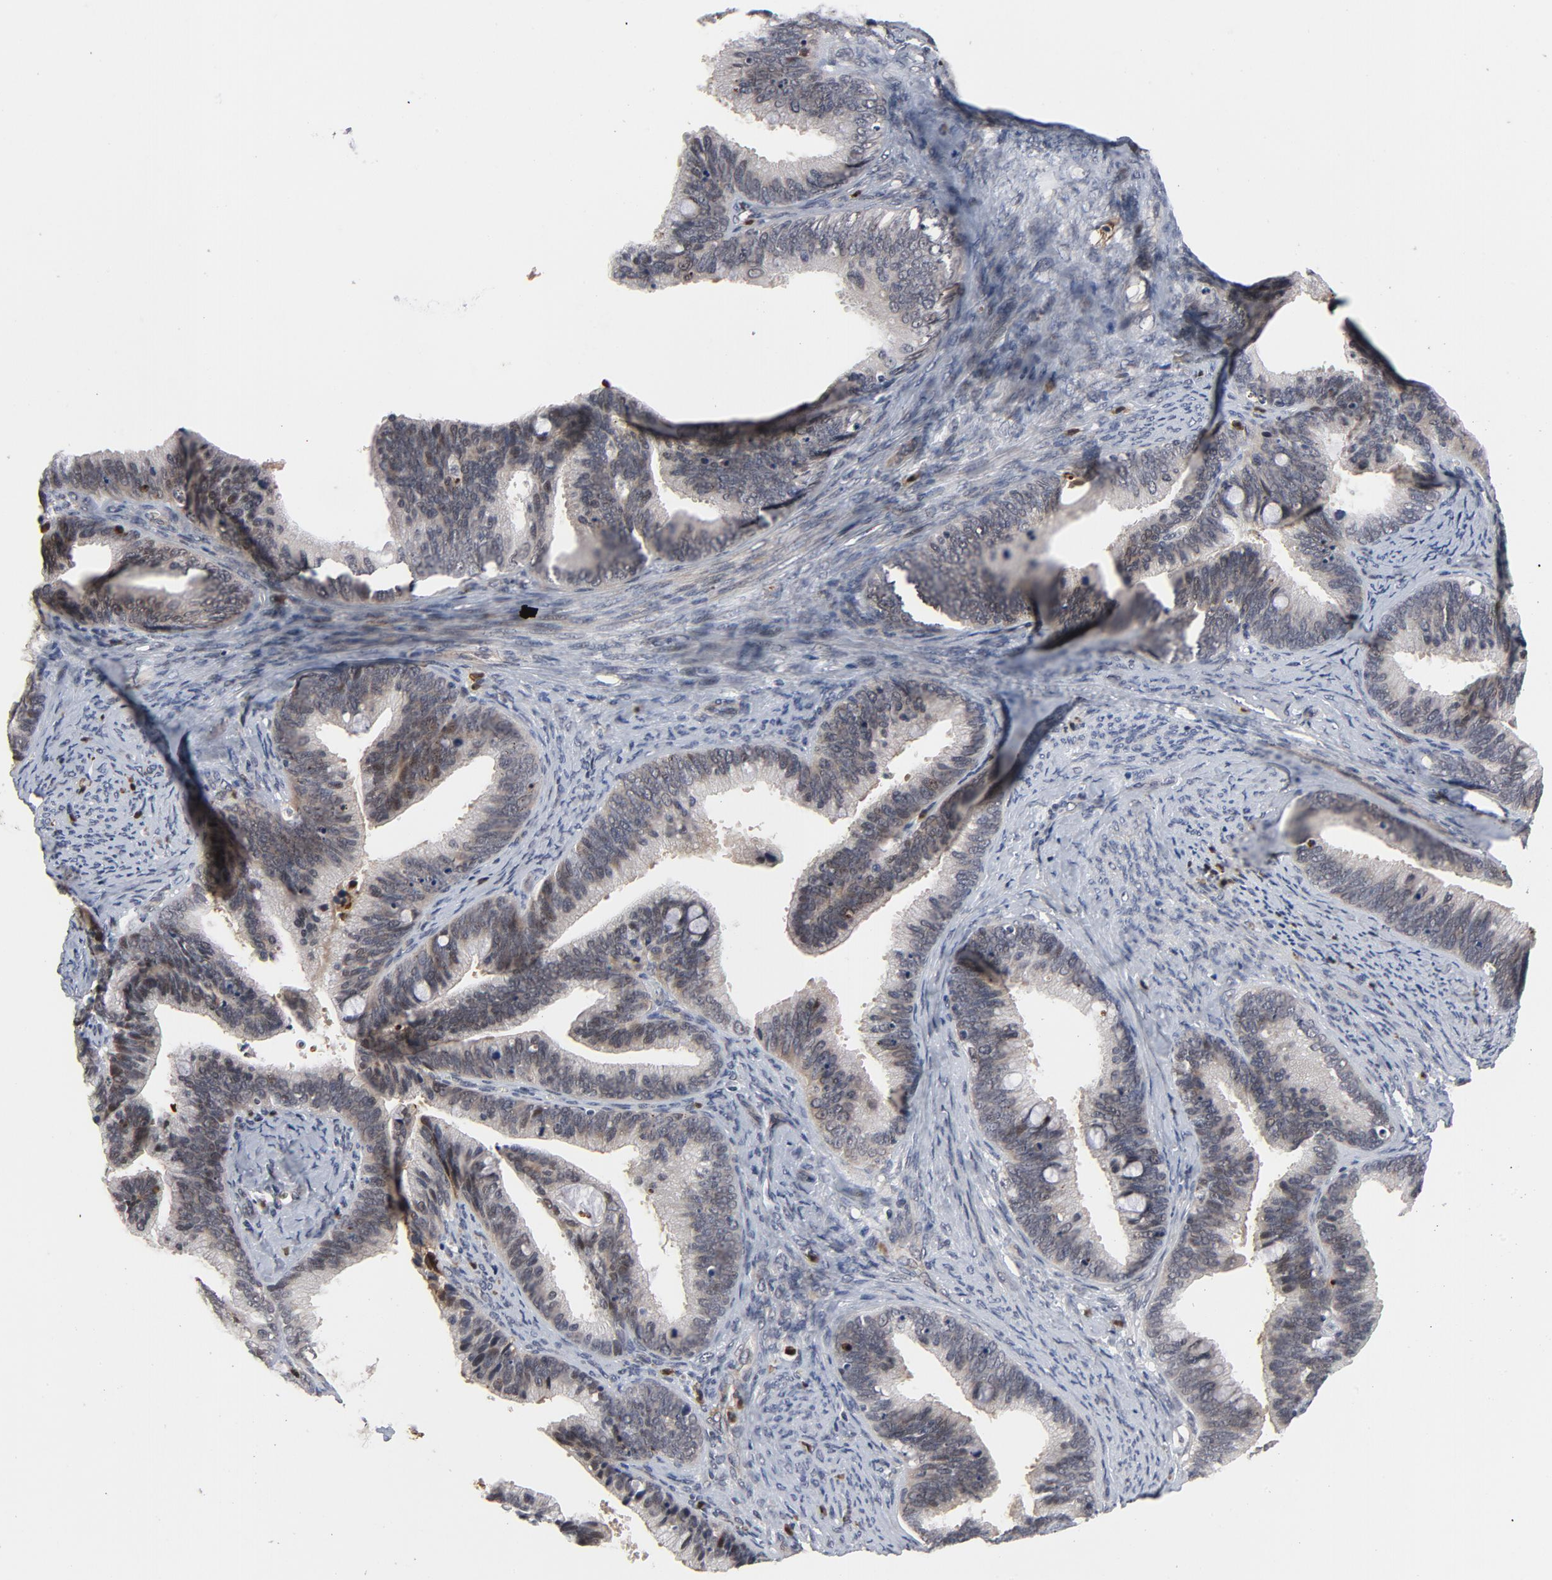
{"staining": {"intensity": "negative", "quantity": "none", "location": "none"}, "tissue": "cervical cancer", "cell_type": "Tumor cells", "image_type": "cancer", "snomed": [{"axis": "morphology", "description": "Adenocarcinoma, NOS"}, {"axis": "topography", "description": "Cervix"}], "caption": "Tumor cells are negative for brown protein staining in cervical adenocarcinoma. (Stains: DAB immunohistochemistry (IHC) with hematoxylin counter stain, Microscopy: brightfield microscopy at high magnification).", "gene": "RTL5", "patient": {"sex": "female", "age": 47}}